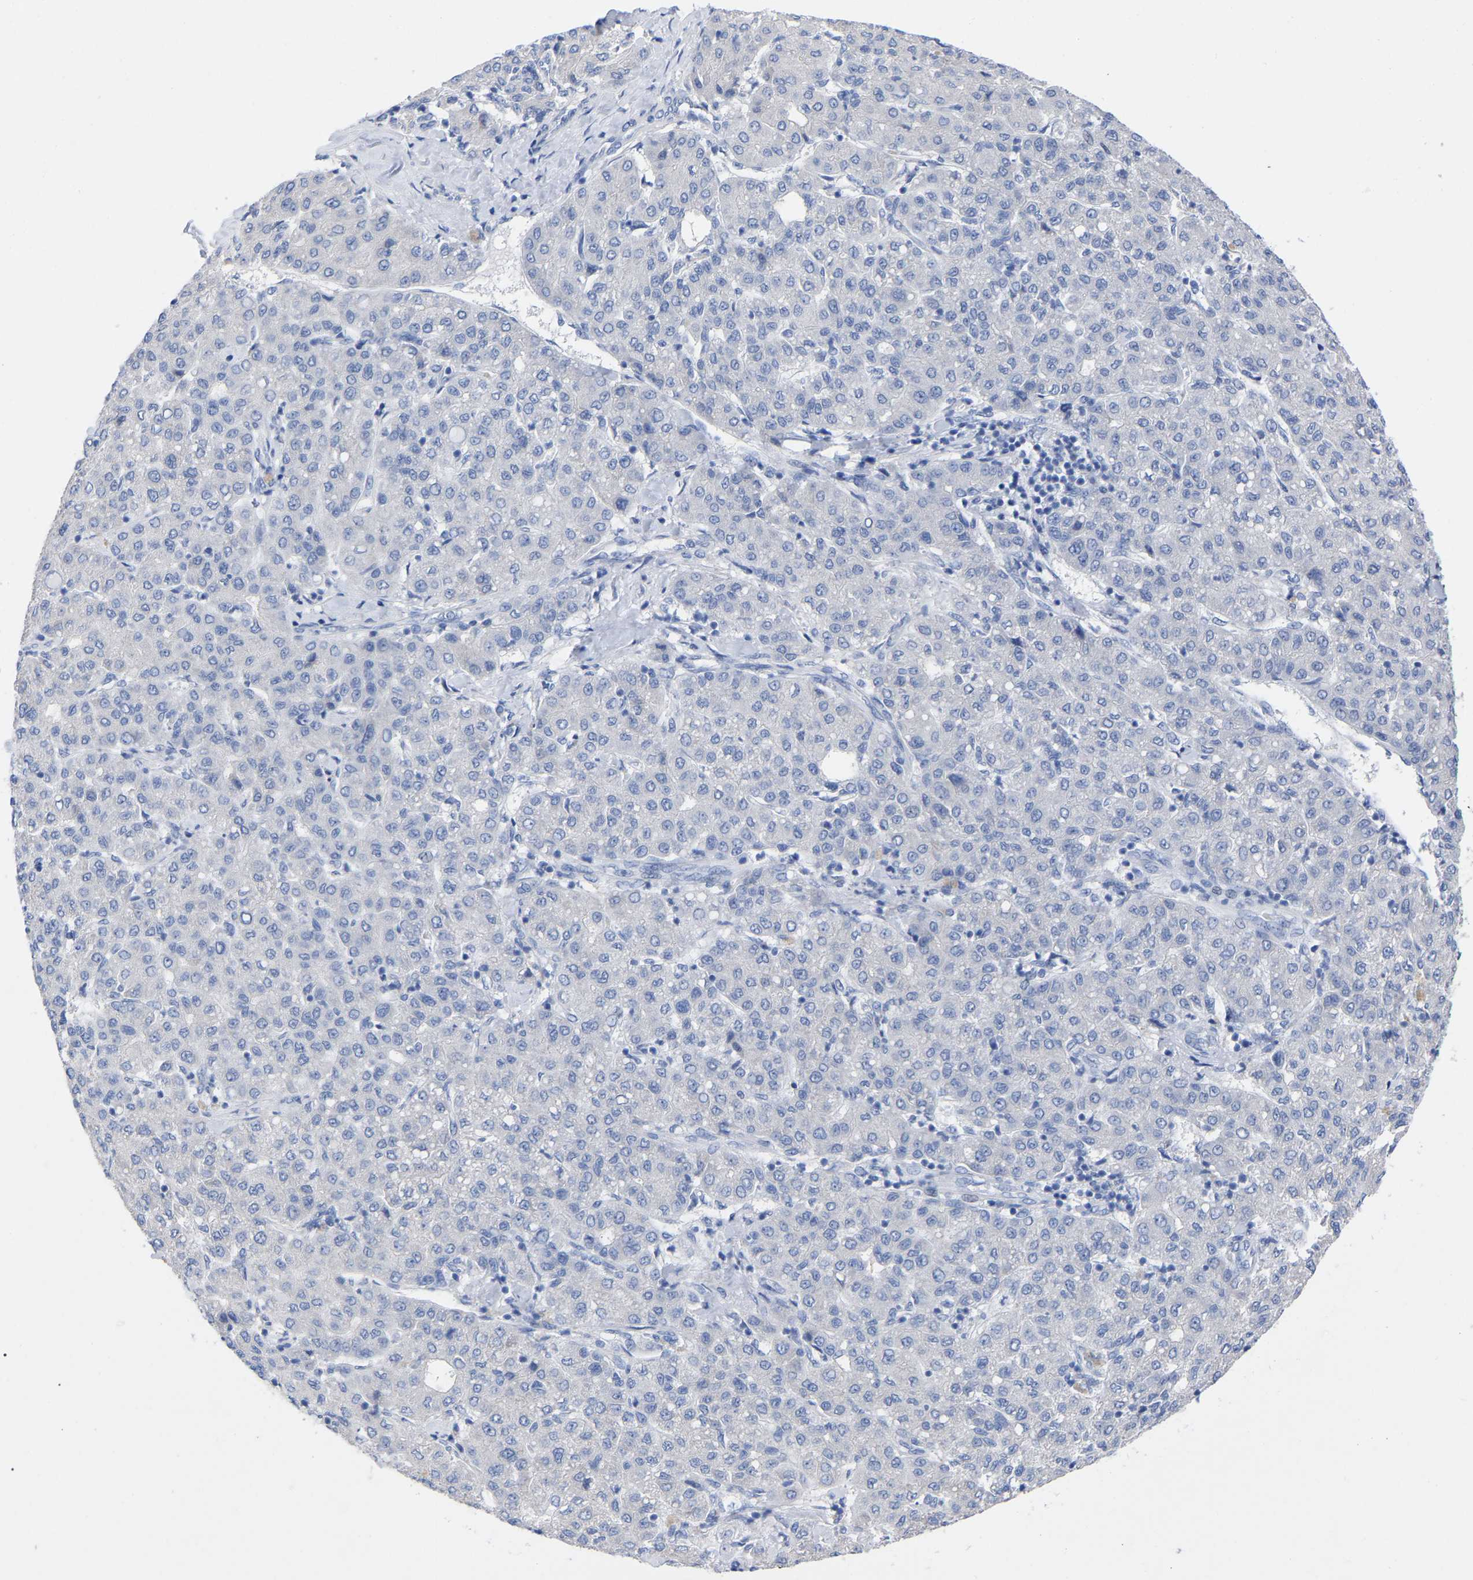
{"staining": {"intensity": "negative", "quantity": "none", "location": "none"}, "tissue": "liver cancer", "cell_type": "Tumor cells", "image_type": "cancer", "snomed": [{"axis": "morphology", "description": "Carcinoma, Hepatocellular, NOS"}, {"axis": "topography", "description": "Liver"}], "caption": "There is no significant expression in tumor cells of hepatocellular carcinoma (liver). (DAB (3,3'-diaminobenzidine) immunohistochemistry visualized using brightfield microscopy, high magnification).", "gene": "HAPLN1", "patient": {"sex": "male", "age": 65}}